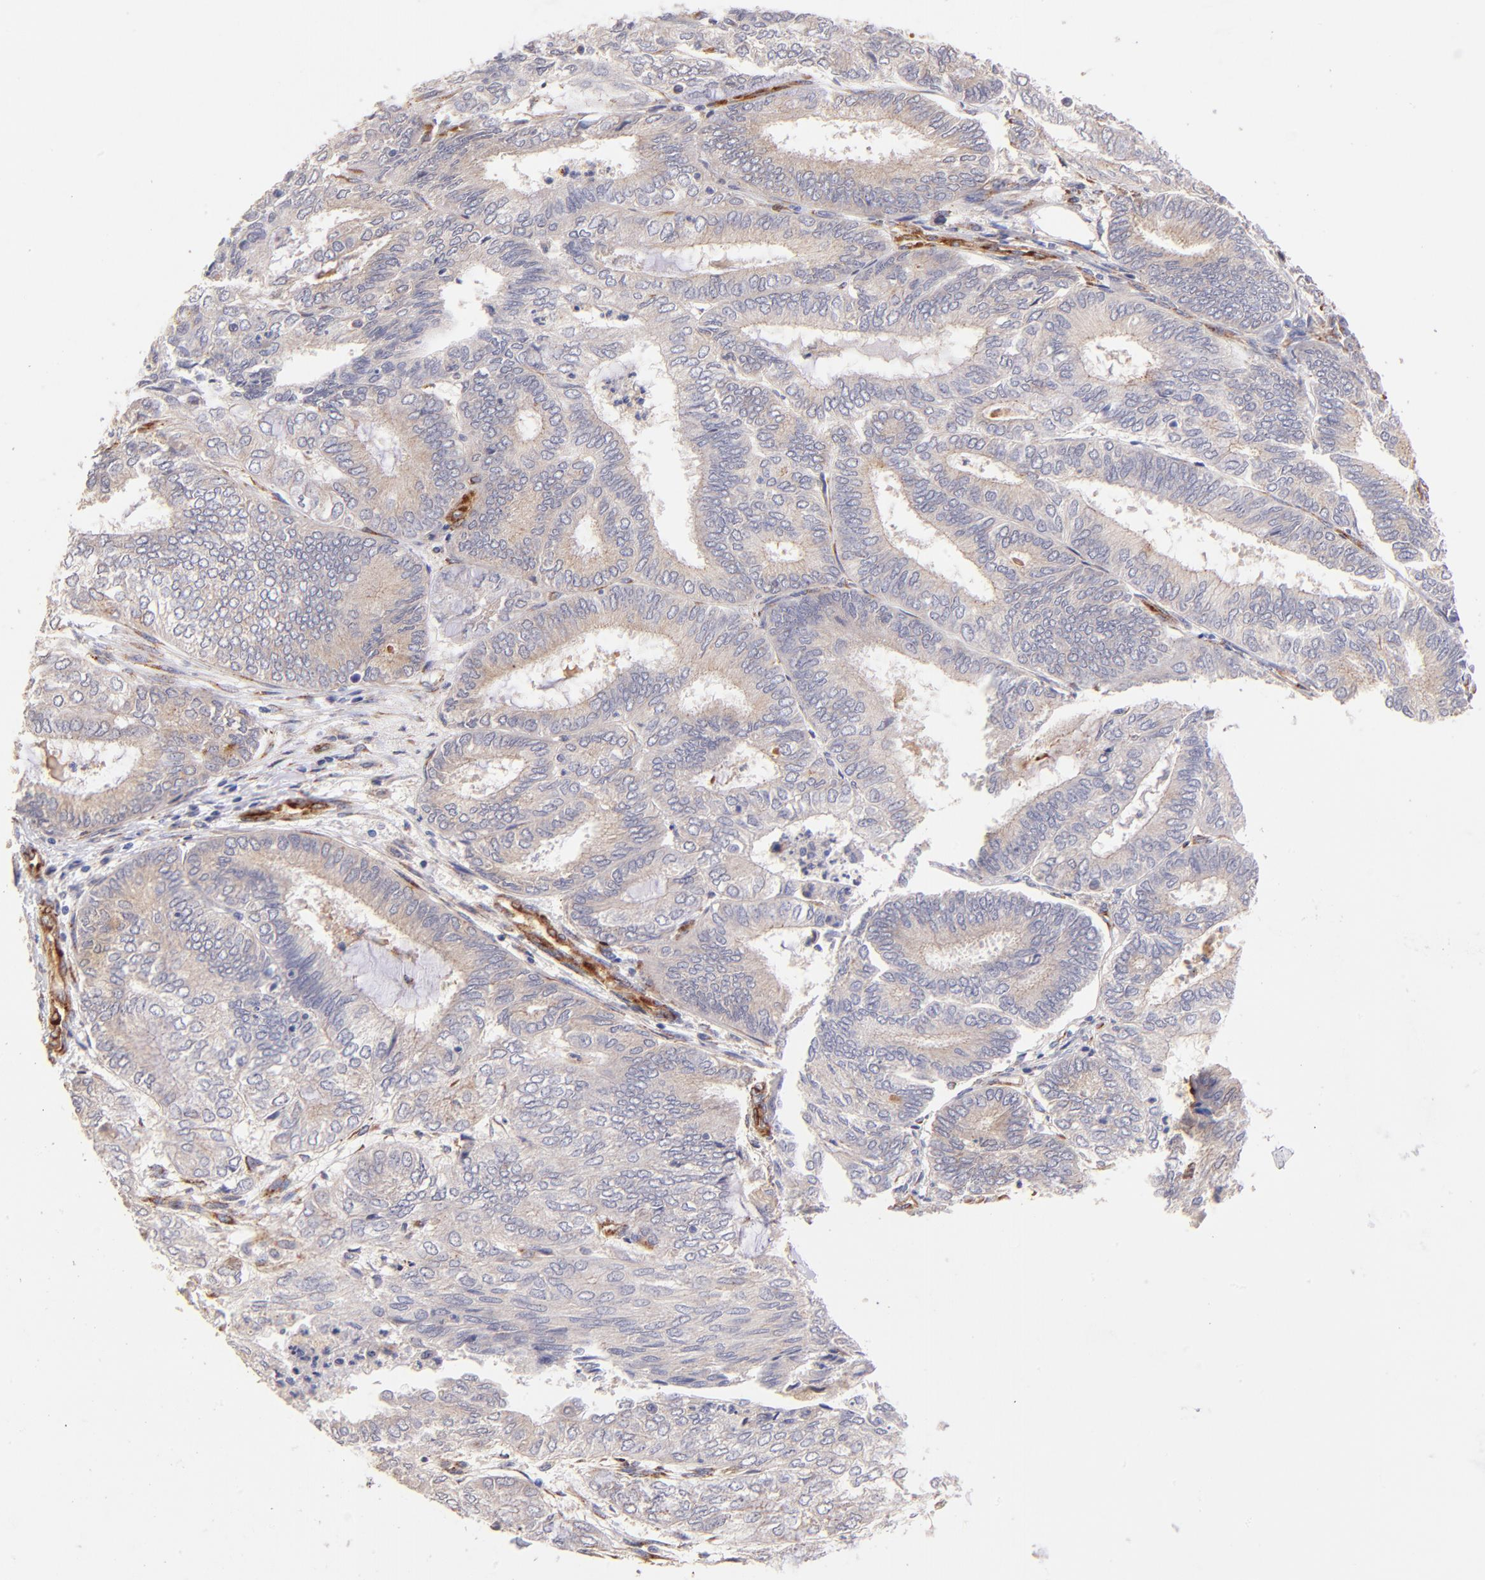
{"staining": {"intensity": "negative", "quantity": "none", "location": "none"}, "tissue": "endometrial cancer", "cell_type": "Tumor cells", "image_type": "cancer", "snomed": [{"axis": "morphology", "description": "Adenocarcinoma, NOS"}, {"axis": "topography", "description": "Endometrium"}], "caption": "This is an immunohistochemistry image of endometrial adenocarcinoma. There is no expression in tumor cells.", "gene": "SPARC", "patient": {"sex": "female", "age": 59}}